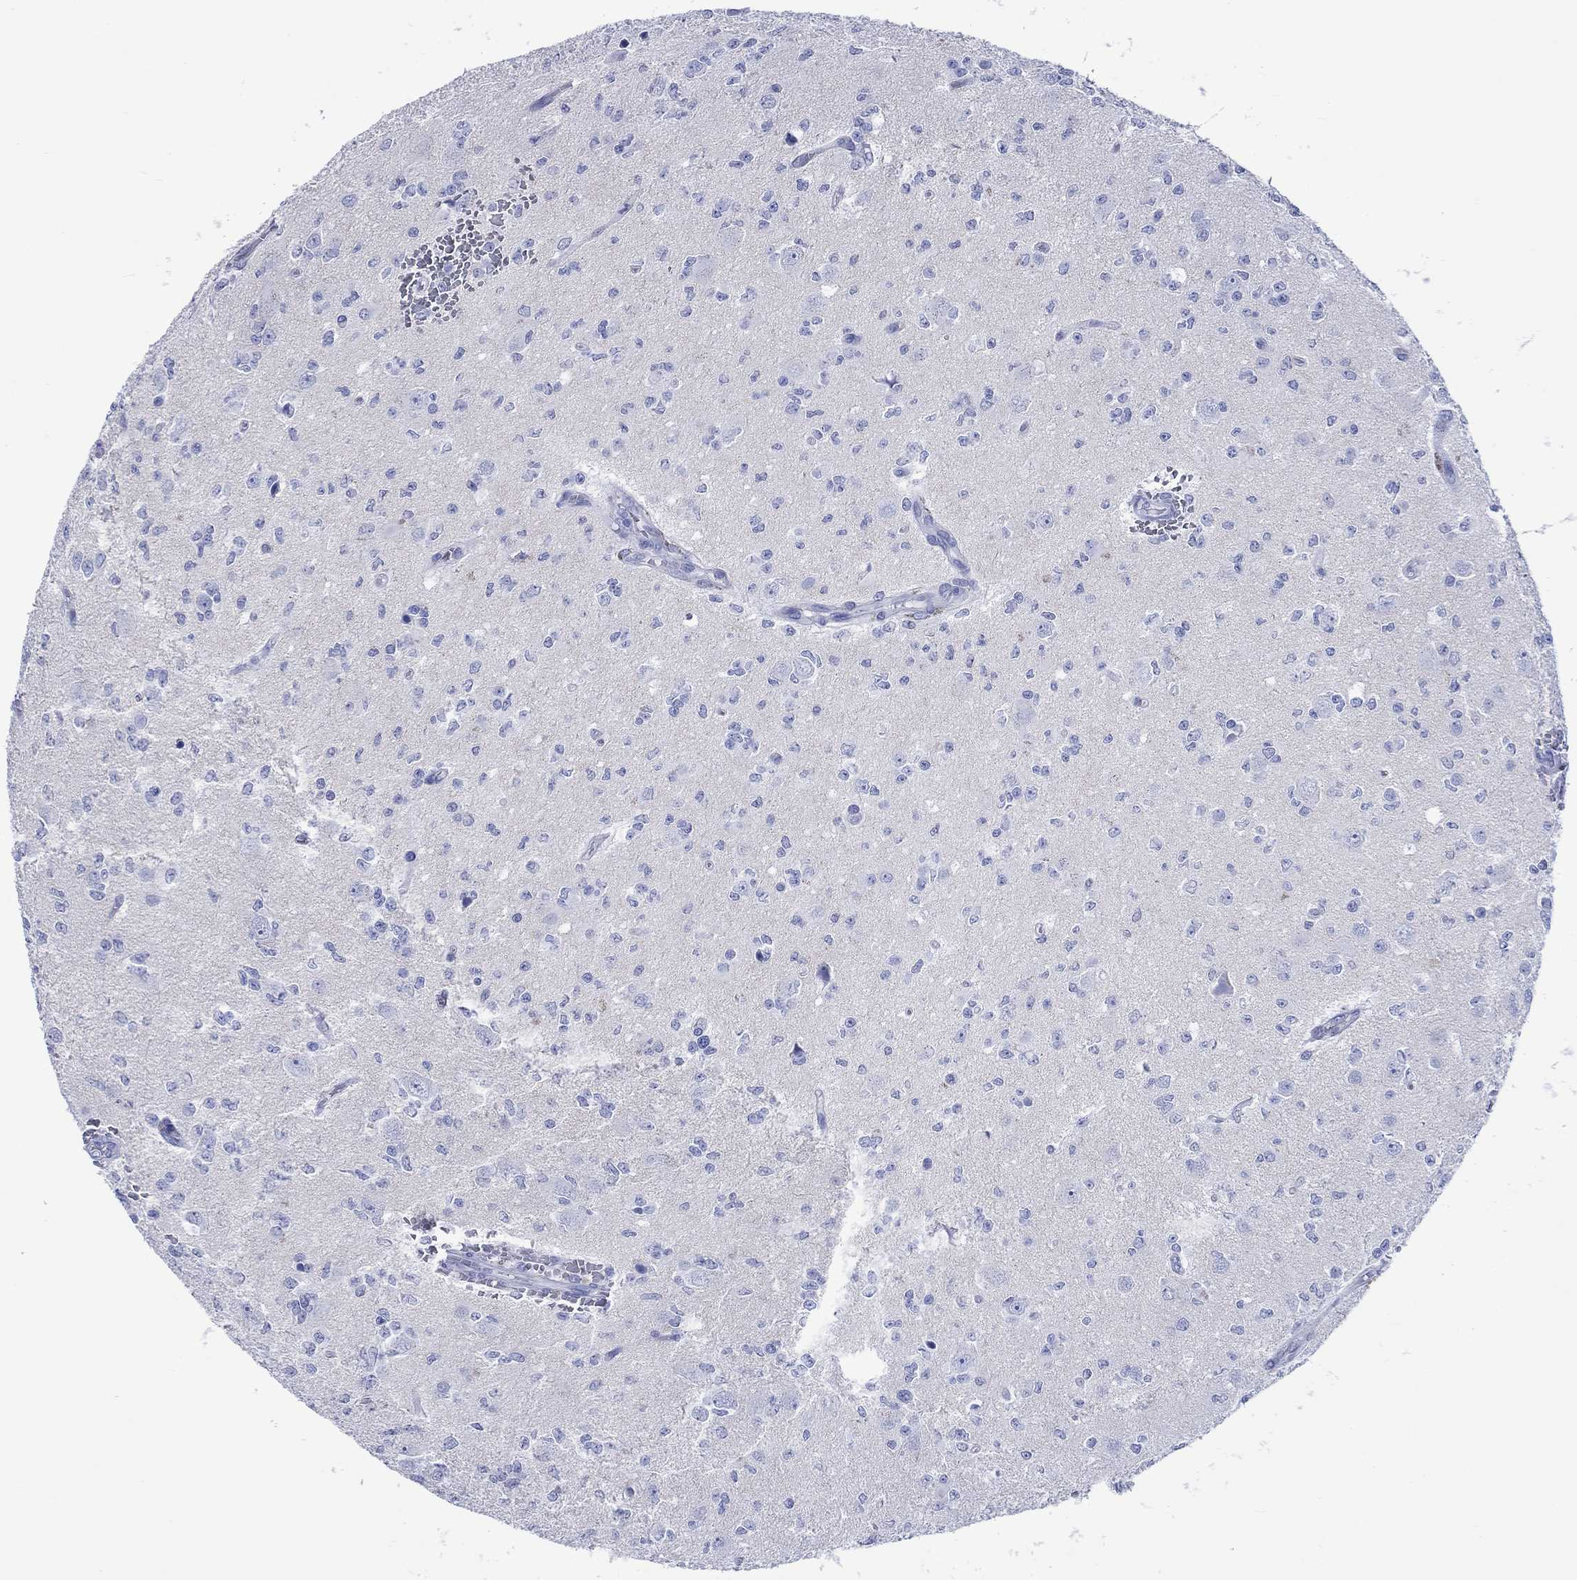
{"staining": {"intensity": "negative", "quantity": "none", "location": "none"}, "tissue": "glioma", "cell_type": "Tumor cells", "image_type": "cancer", "snomed": [{"axis": "morphology", "description": "Glioma, malignant, Low grade"}, {"axis": "topography", "description": "Brain"}], "caption": "This image is of glioma stained with immunohistochemistry (IHC) to label a protein in brown with the nuclei are counter-stained blue. There is no staining in tumor cells. The staining is performed using DAB brown chromogen with nuclei counter-stained in using hematoxylin.", "gene": "CACNG3", "patient": {"sex": "female", "age": 45}}